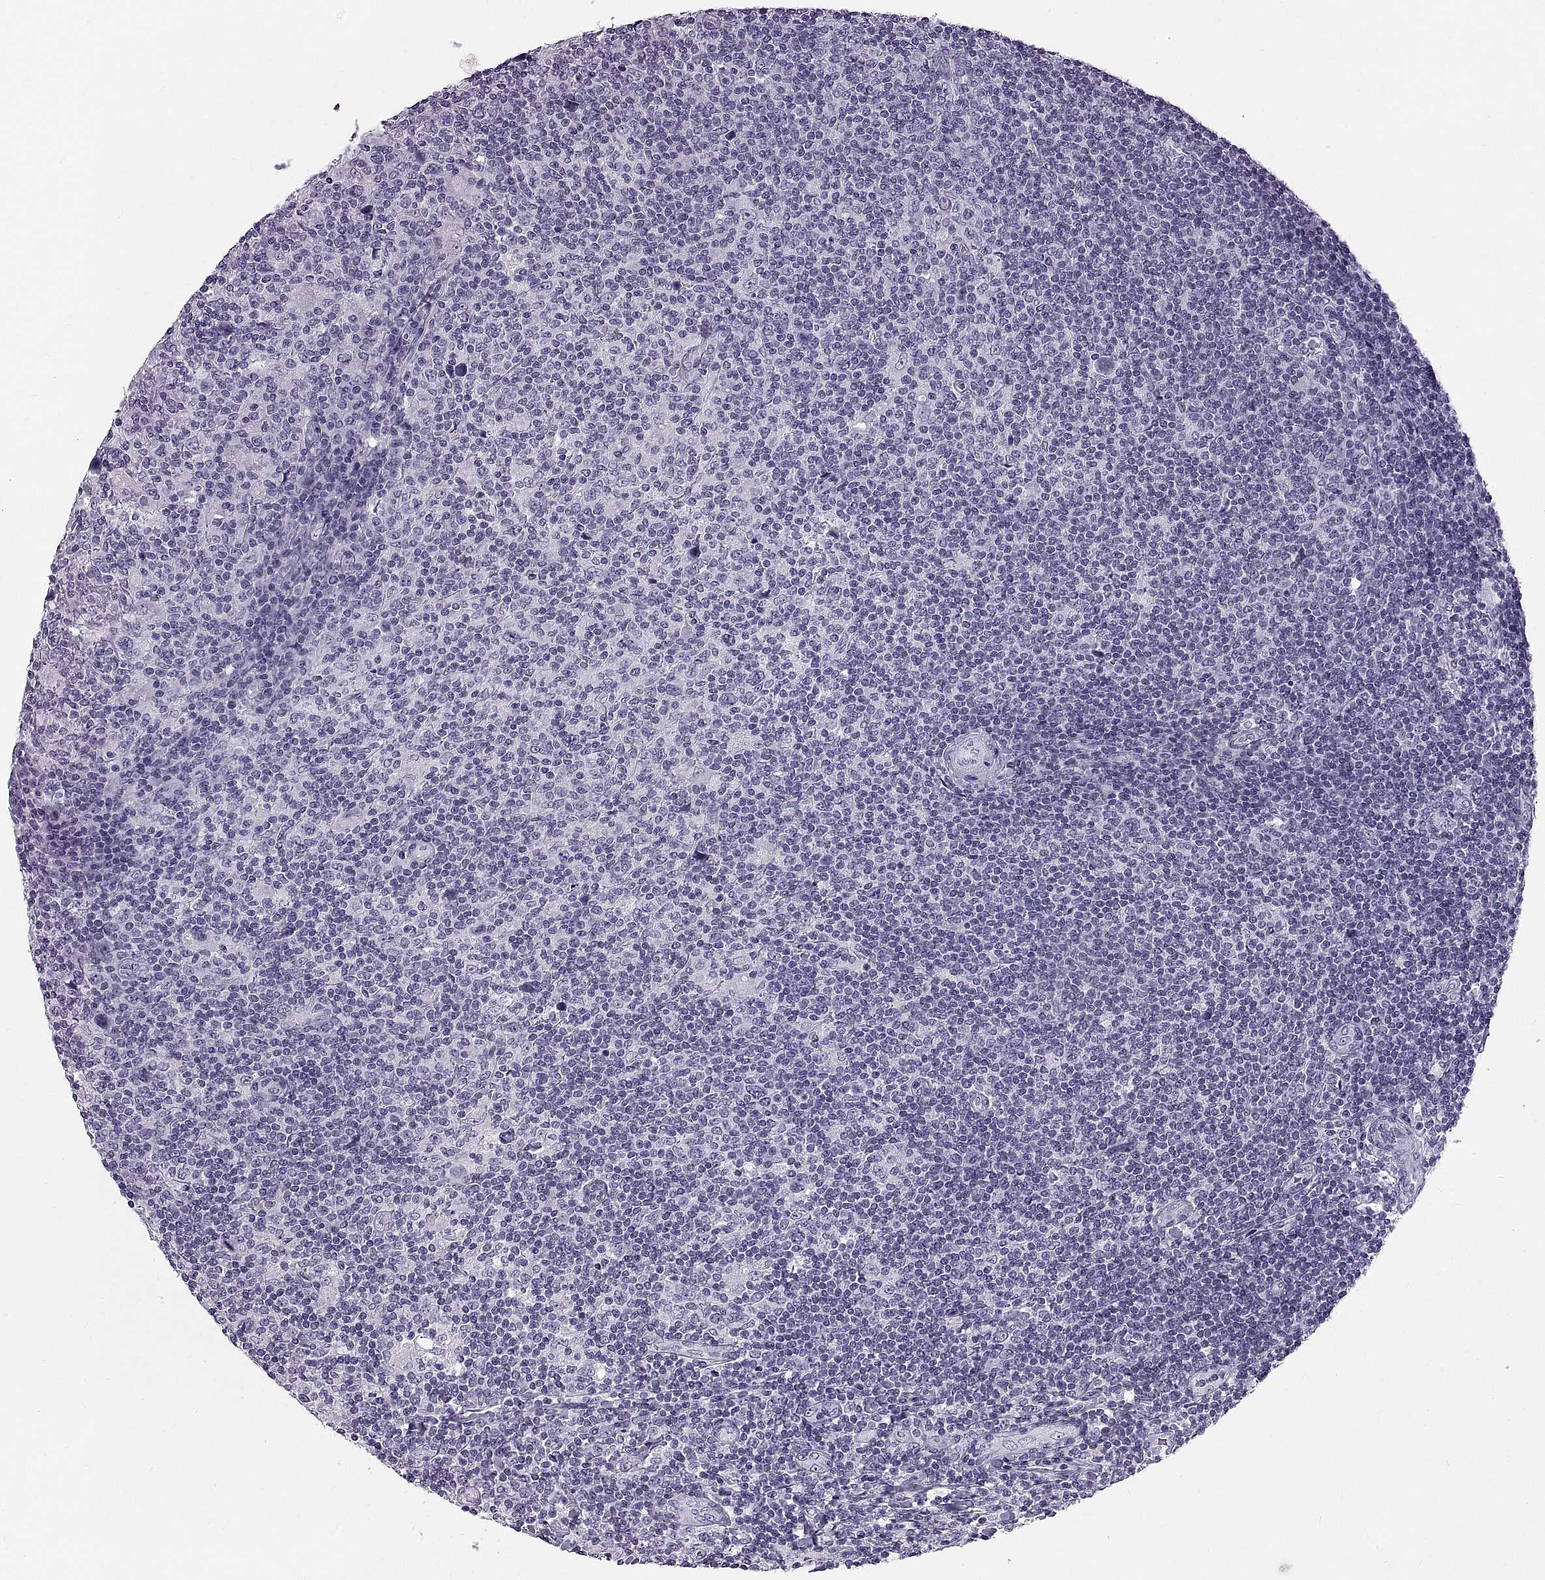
{"staining": {"intensity": "negative", "quantity": "none", "location": "none"}, "tissue": "lymphoma", "cell_type": "Tumor cells", "image_type": "cancer", "snomed": [{"axis": "morphology", "description": "Hodgkin's disease, NOS"}, {"axis": "topography", "description": "Lymph node"}], "caption": "A micrograph of human lymphoma is negative for staining in tumor cells.", "gene": "WFDC8", "patient": {"sex": "male", "age": 40}}